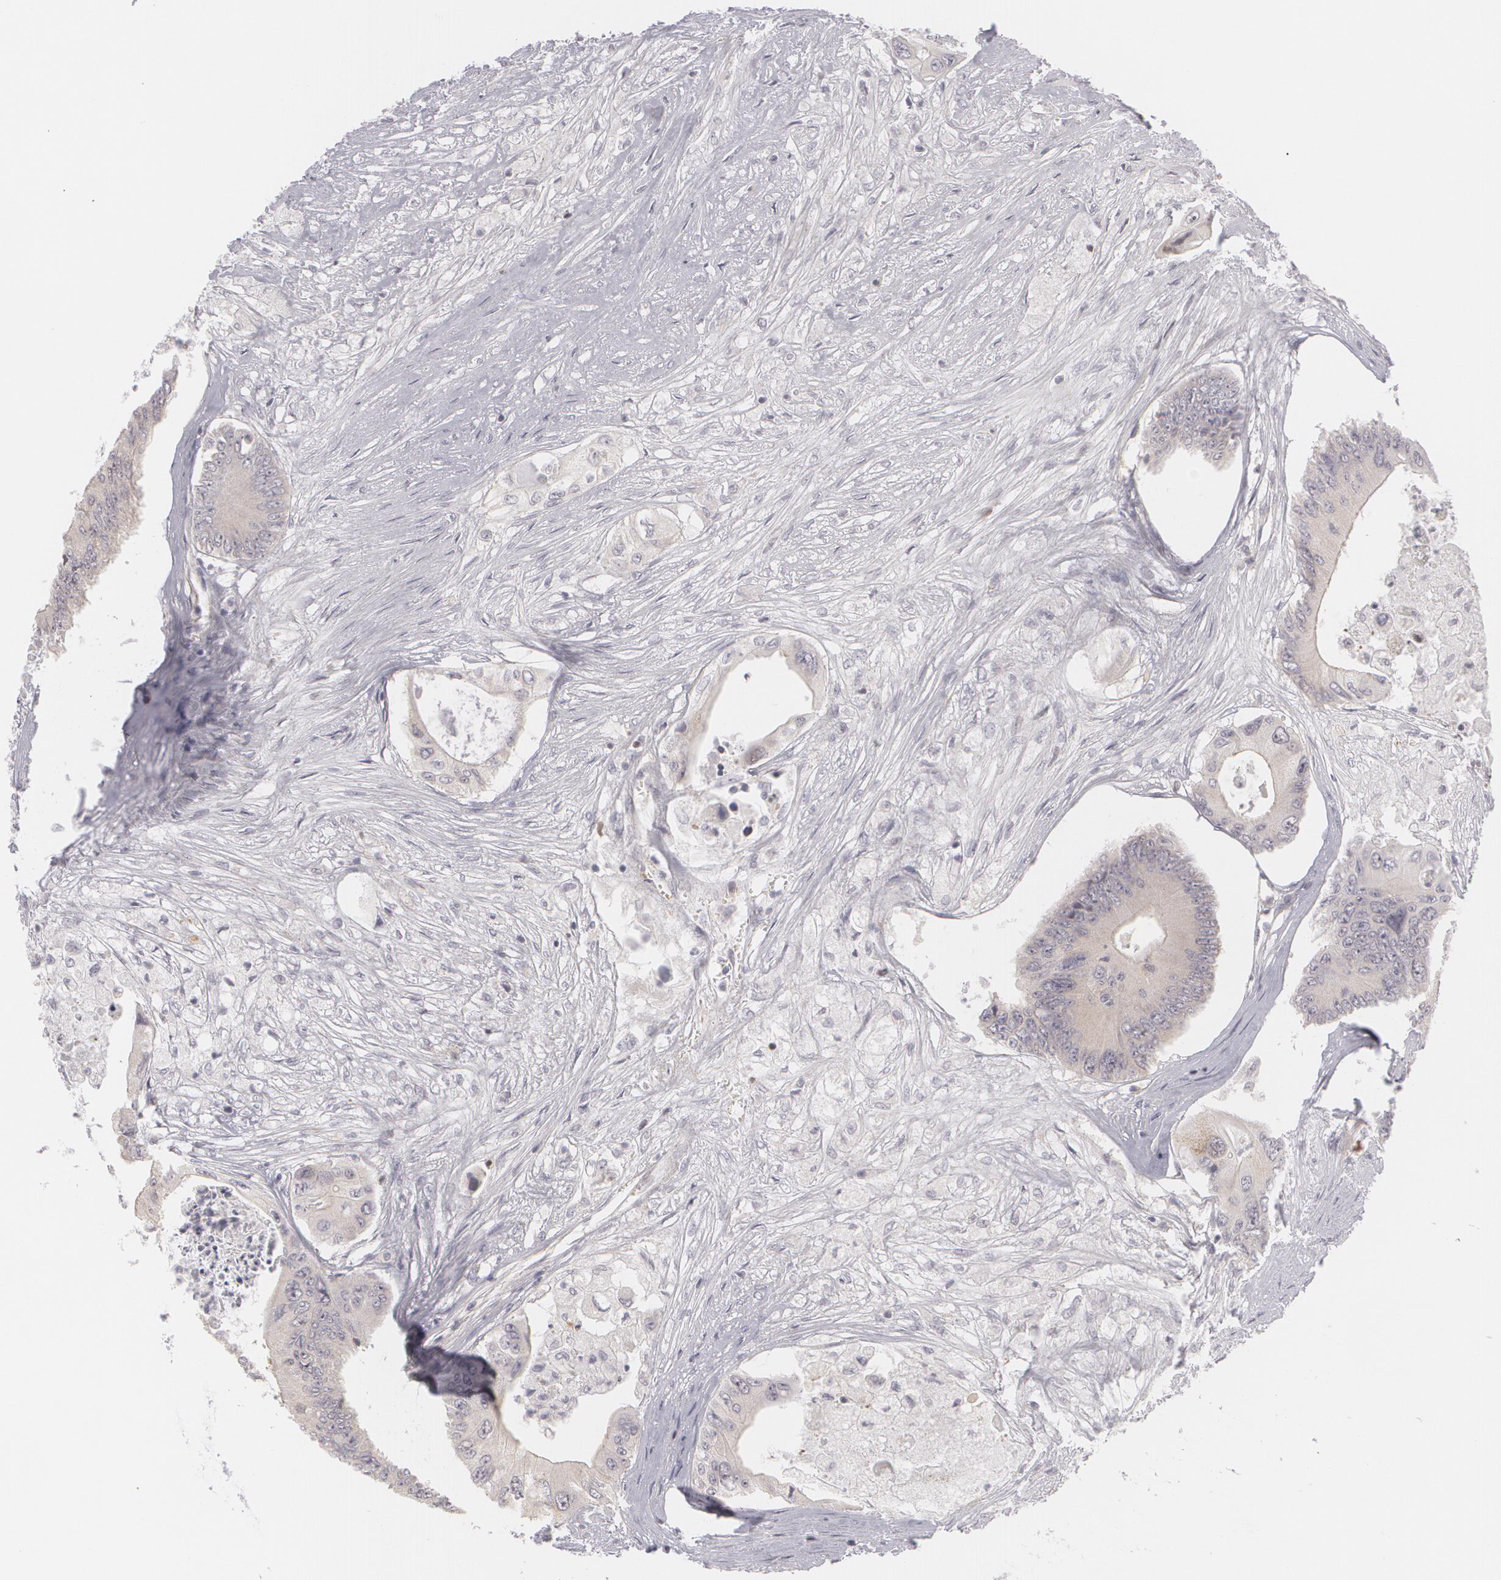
{"staining": {"intensity": "negative", "quantity": "none", "location": "none"}, "tissue": "colorectal cancer", "cell_type": "Tumor cells", "image_type": "cancer", "snomed": [{"axis": "morphology", "description": "Adenocarcinoma, NOS"}, {"axis": "topography", "description": "Colon"}], "caption": "This is a micrograph of IHC staining of colorectal cancer (adenocarcinoma), which shows no staining in tumor cells.", "gene": "ZBTB16", "patient": {"sex": "male", "age": 65}}